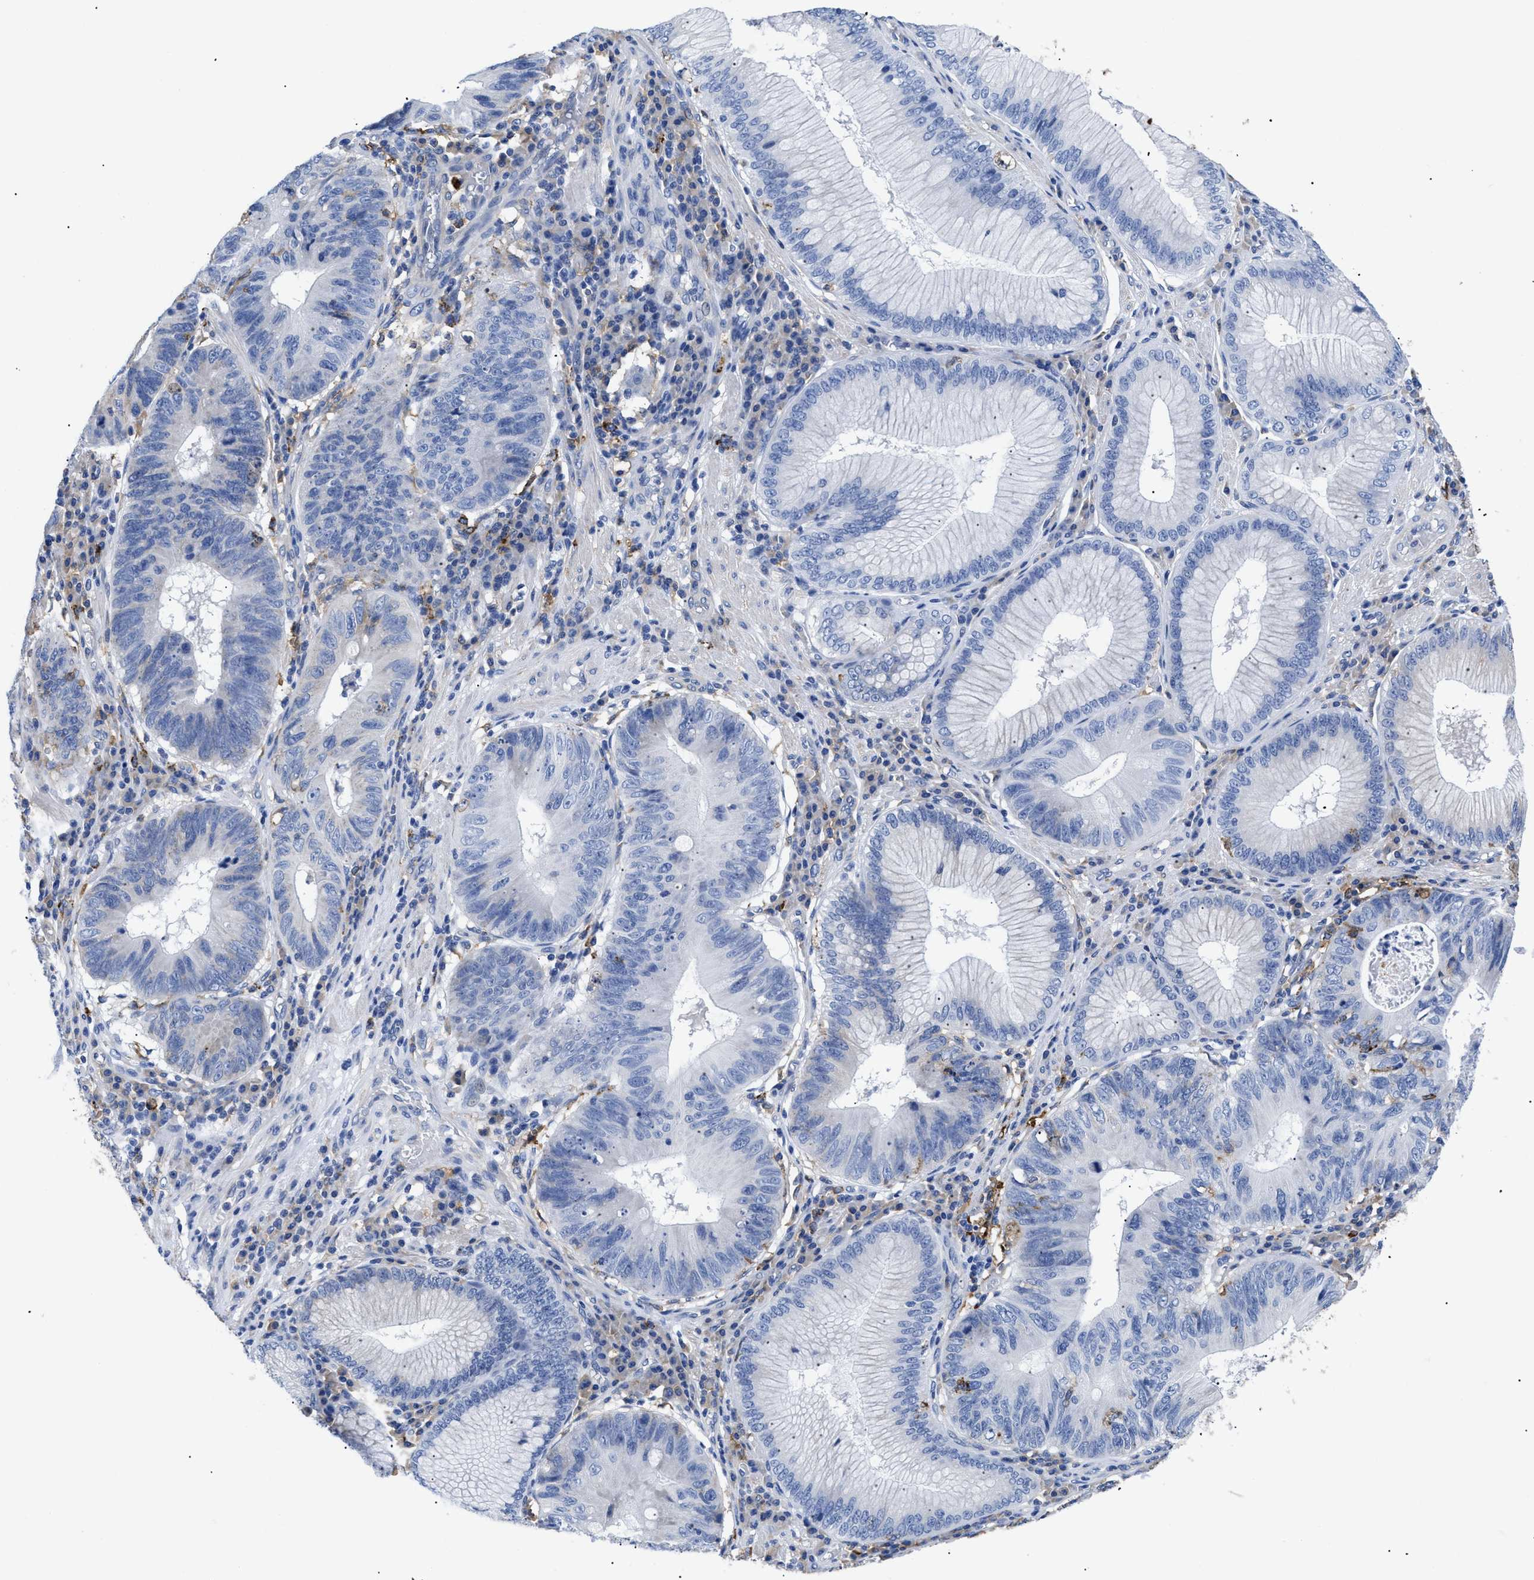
{"staining": {"intensity": "negative", "quantity": "none", "location": "none"}, "tissue": "stomach cancer", "cell_type": "Tumor cells", "image_type": "cancer", "snomed": [{"axis": "morphology", "description": "Adenocarcinoma, NOS"}, {"axis": "topography", "description": "Stomach"}], "caption": "Tumor cells show no significant protein staining in adenocarcinoma (stomach).", "gene": "HLA-DPA1", "patient": {"sex": "male", "age": 59}}